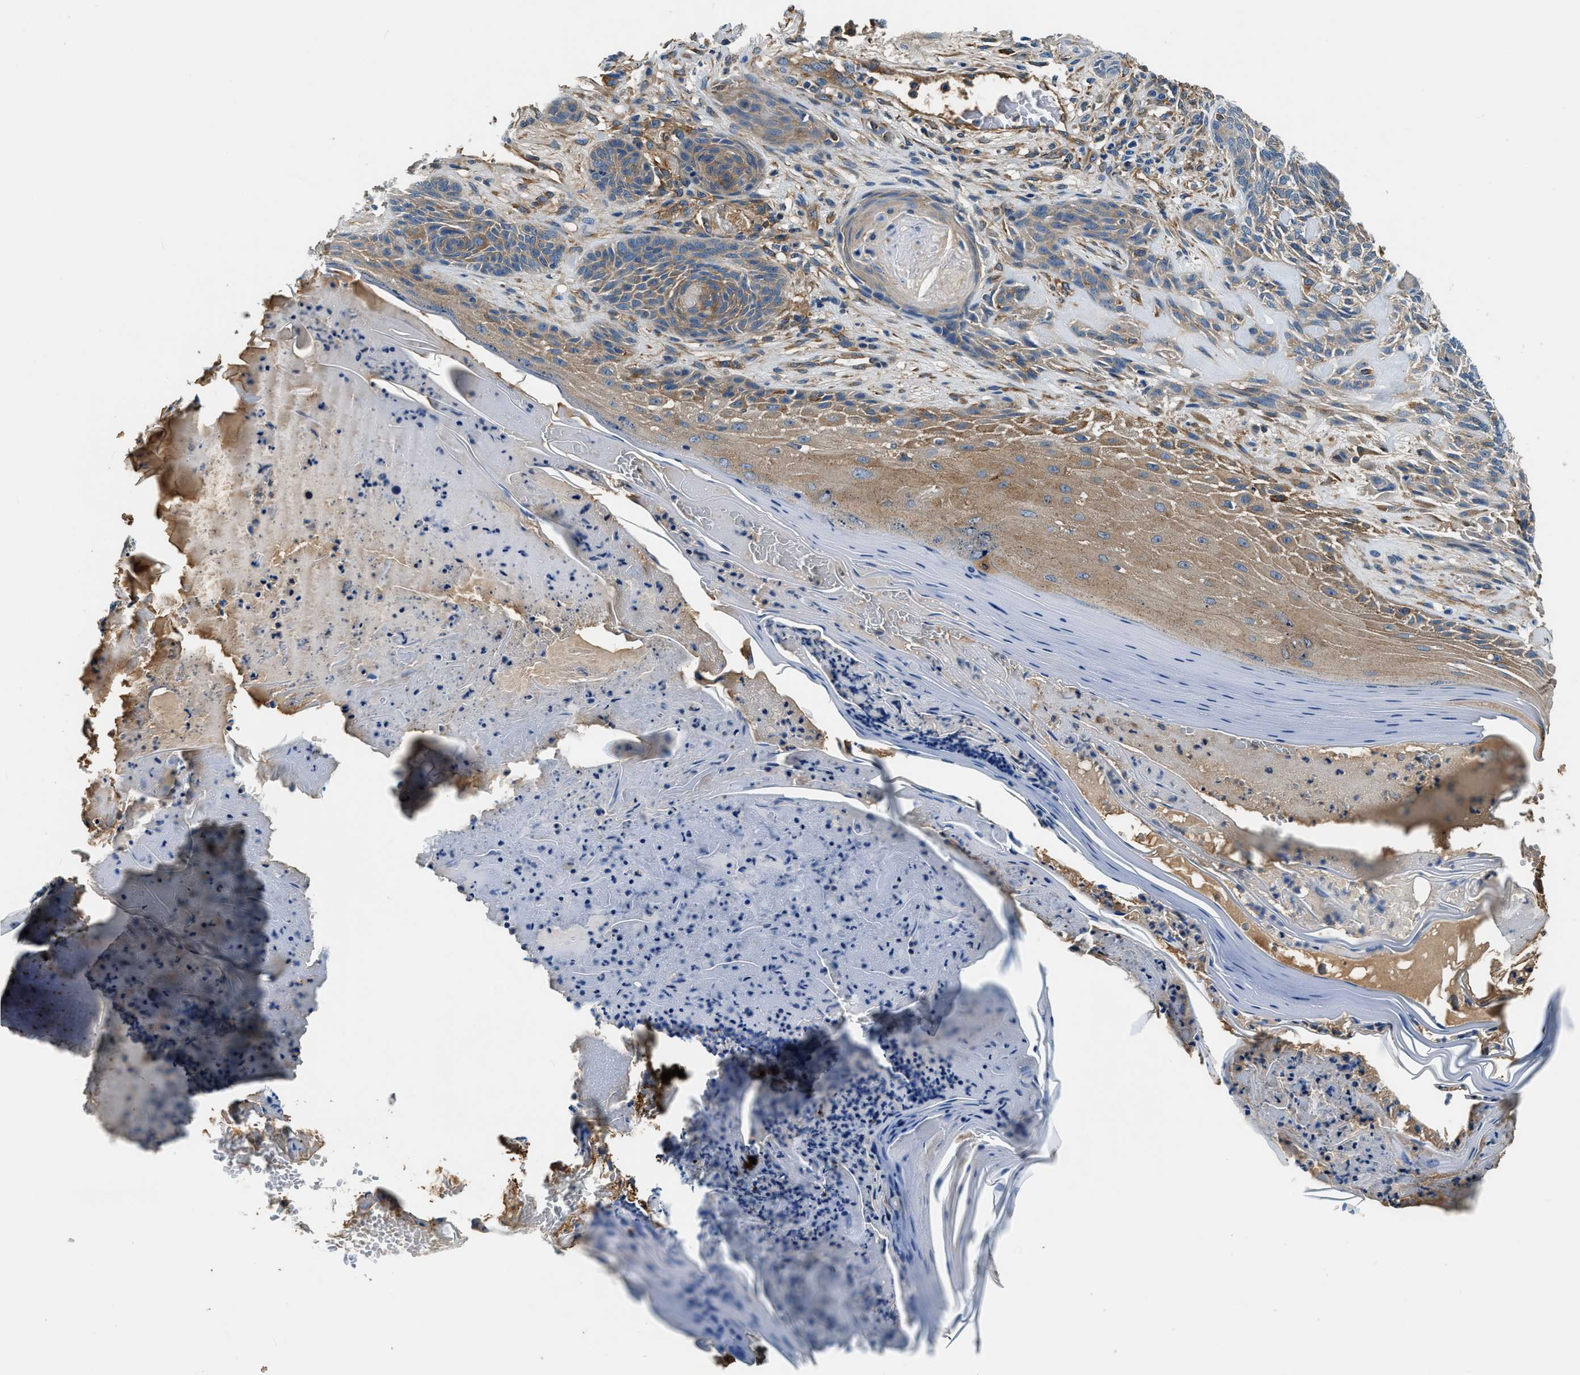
{"staining": {"intensity": "weak", "quantity": ">75%", "location": "cytoplasmic/membranous"}, "tissue": "skin cancer", "cell_type": "Tumor cells", "image_type": "cancer", "snomed": [{"axis": "morphology", "description": "Basal cell carcinoma"}, {"axis": "topography", "description": "Skin"}], "caption": "IHC micrograph of neoplastic tissue: human skin cancer (basal cell carcinoma) stained using immunohistochemistry (IHC) shows low levels of weak protein expression localized specifically in the cytoplasmic/membranous of tumor cells, appearing as a cytoplasmic/membranous brown color.", "gene": "EEA1", "patient": {"sex": "male", "age": 55}}